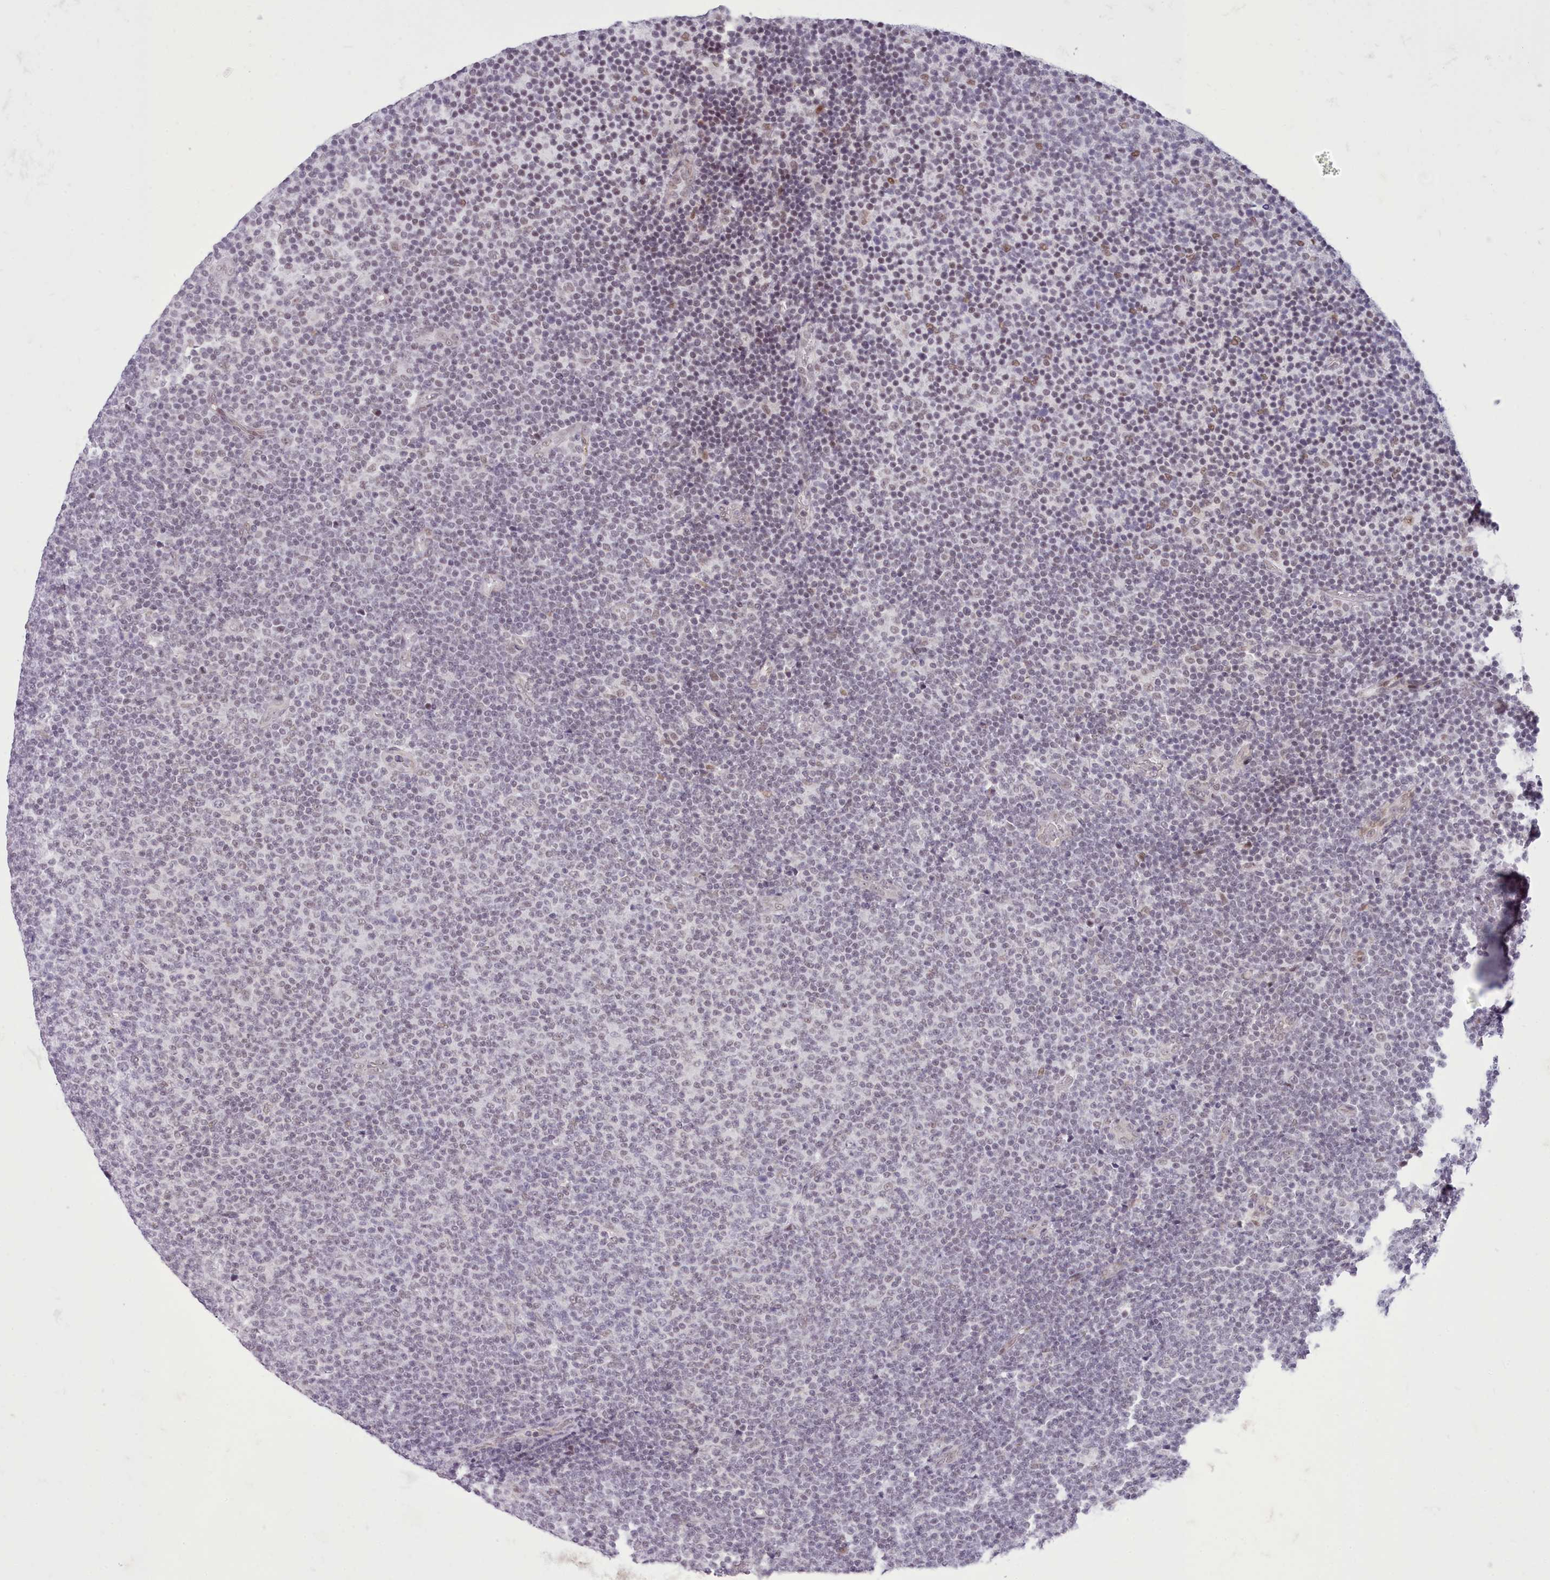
{"staining": {"intensity": "weak", "quantity": "<25%", "location": "nuclear"}, "tissue": "lymphoma", "cell_type": "Tumor cells", "image_type": "cancer", "snomed": [{"axis": "morphology", "description": "Malignant lymphoma, non-Hodgkin's type, Low grade"}, {"axis": "topography", "description": "Lymph node"}], "caption": "Tumor cells show no significant protein positivity in lymphoma.", "gene": "RFX1", "patient": {"sex": "male", "age": 66}}